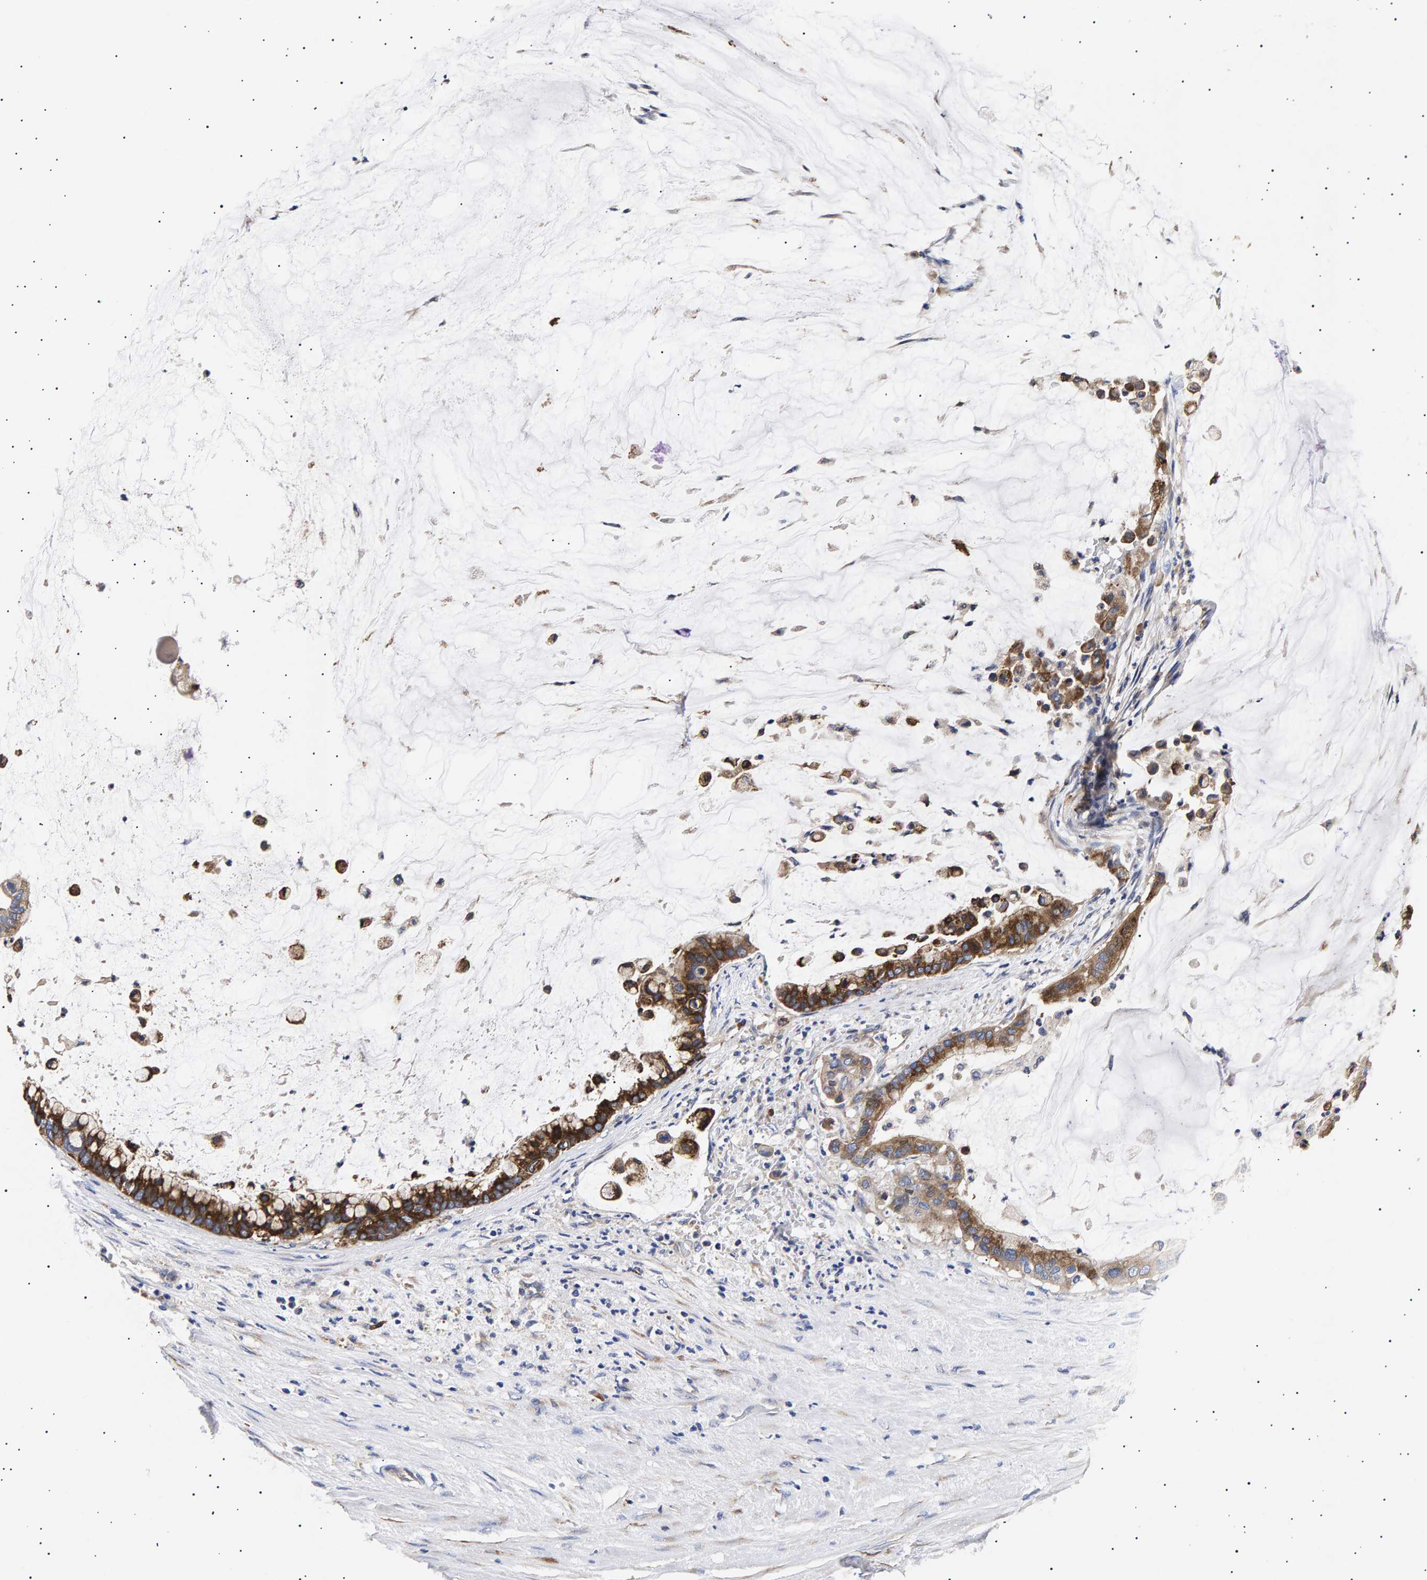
{"staining": {"intensity": "strong", "quantity": ">75%", "location": "cytoplasmic/membranous"}, "tissue": "pancreatic cancer", "cell_type": "Tumor cells", "image_type": "cancer", "snomed": [{"axis": "morphology", "description": "Adenocarcinoma, NOS"}, {"axis": "topography", "description": "Pancreas"}], "caption": "The image exhibits a brown stain indicating the presence of a protein in the cytoplasmic/membranous of tumor cells in pancreatic cancer.", "gene": "ANKRD40", "patient": {"sex": "male", "age": 41}}